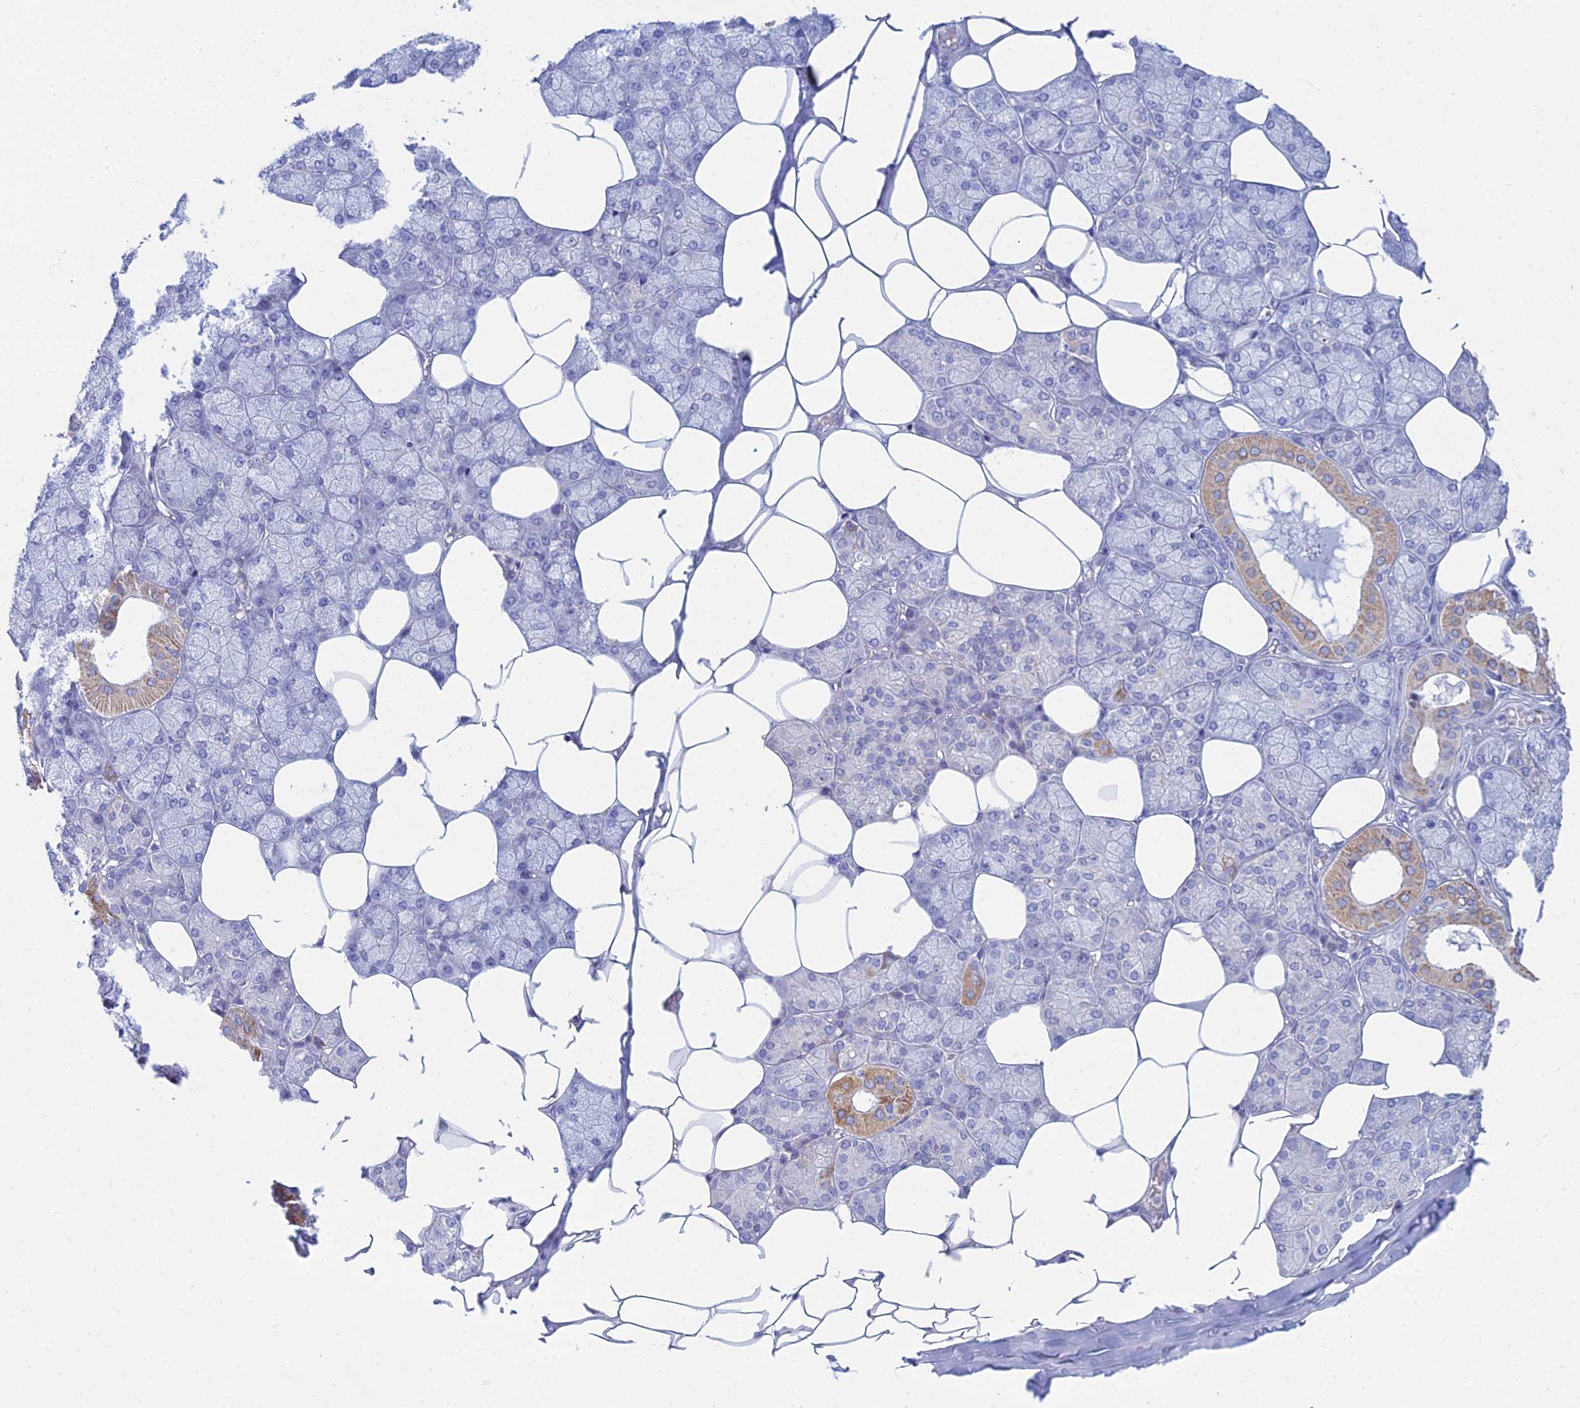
{"staining": {"intensity": "moderate", "quantity": "<25%", "location": "cytoplasmic/membranous"}, "tissue": "salivary gland", "cell_type": "Glandular cells", "image_type": "normal", "snomed": [{"axis": "morphology", "description": "Normal tissue, NOS"}, {"axis": "topography", "description": "Salivary gland"}], "caption": "Moderate cytoplasmic/membranous staining is identified in about <25% of glandular cells in normal salivary gland.", "gene": "PRR13", "patient": {"sex": "male", "age": 62}}